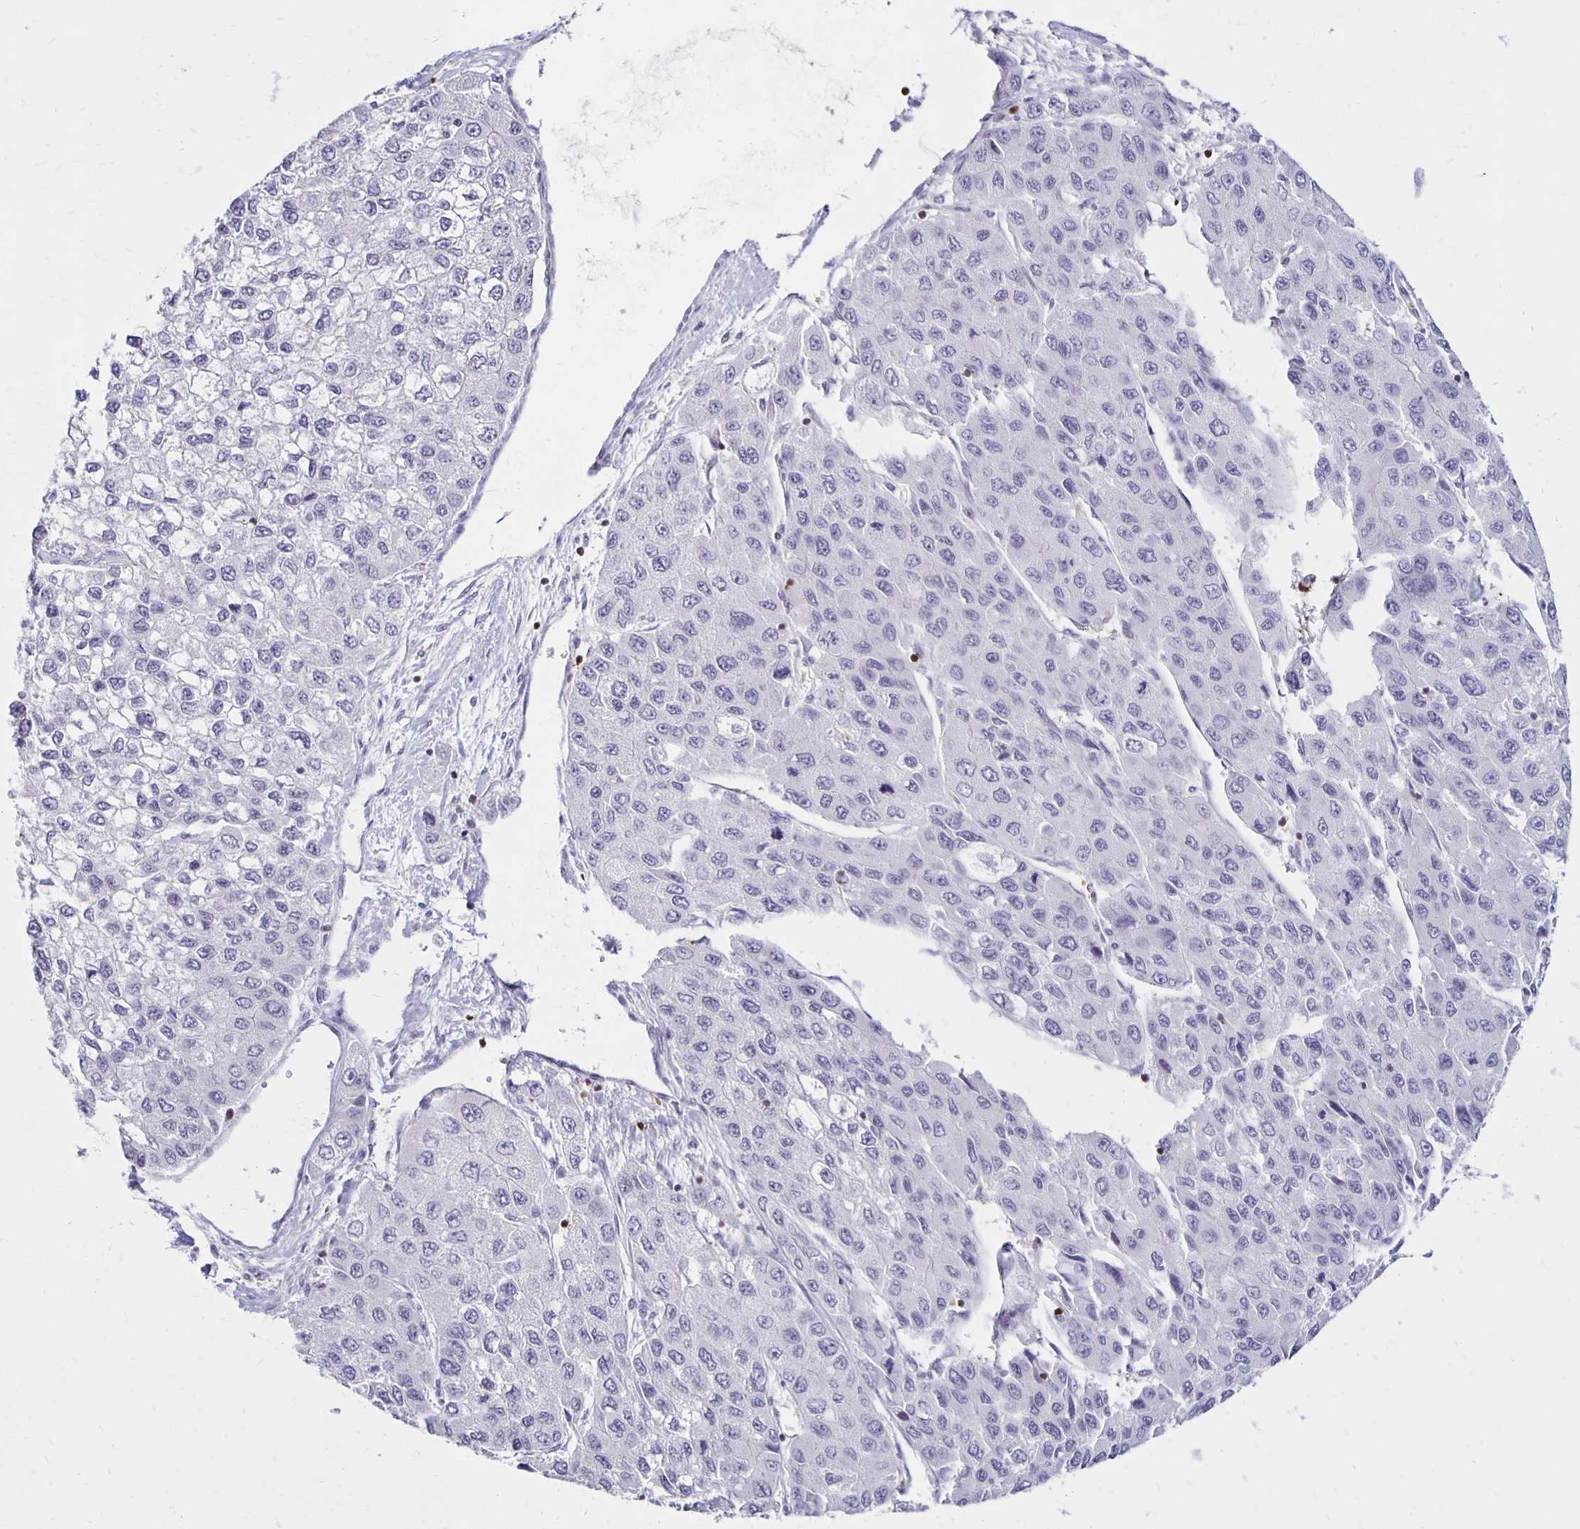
{"staining": {"intensity": "negative", "quantity": "none", "location": "none"}, "tissue": "liver cancer", "cell_type": "Tumor cells", "image_type": "cancer", "snomed": [{"axis": "morphology", "description": "Carcinoma, Hepatocellular, NOS"}, {"axis": "topography", "description": "Liver"}], "caption": "Immunohistochemistry image of liver cancer stained for a protein (brown), which reveals no staining in tumor cells.", "gene": "CCL21", "patient": {"sex": "female", "age": 66}}